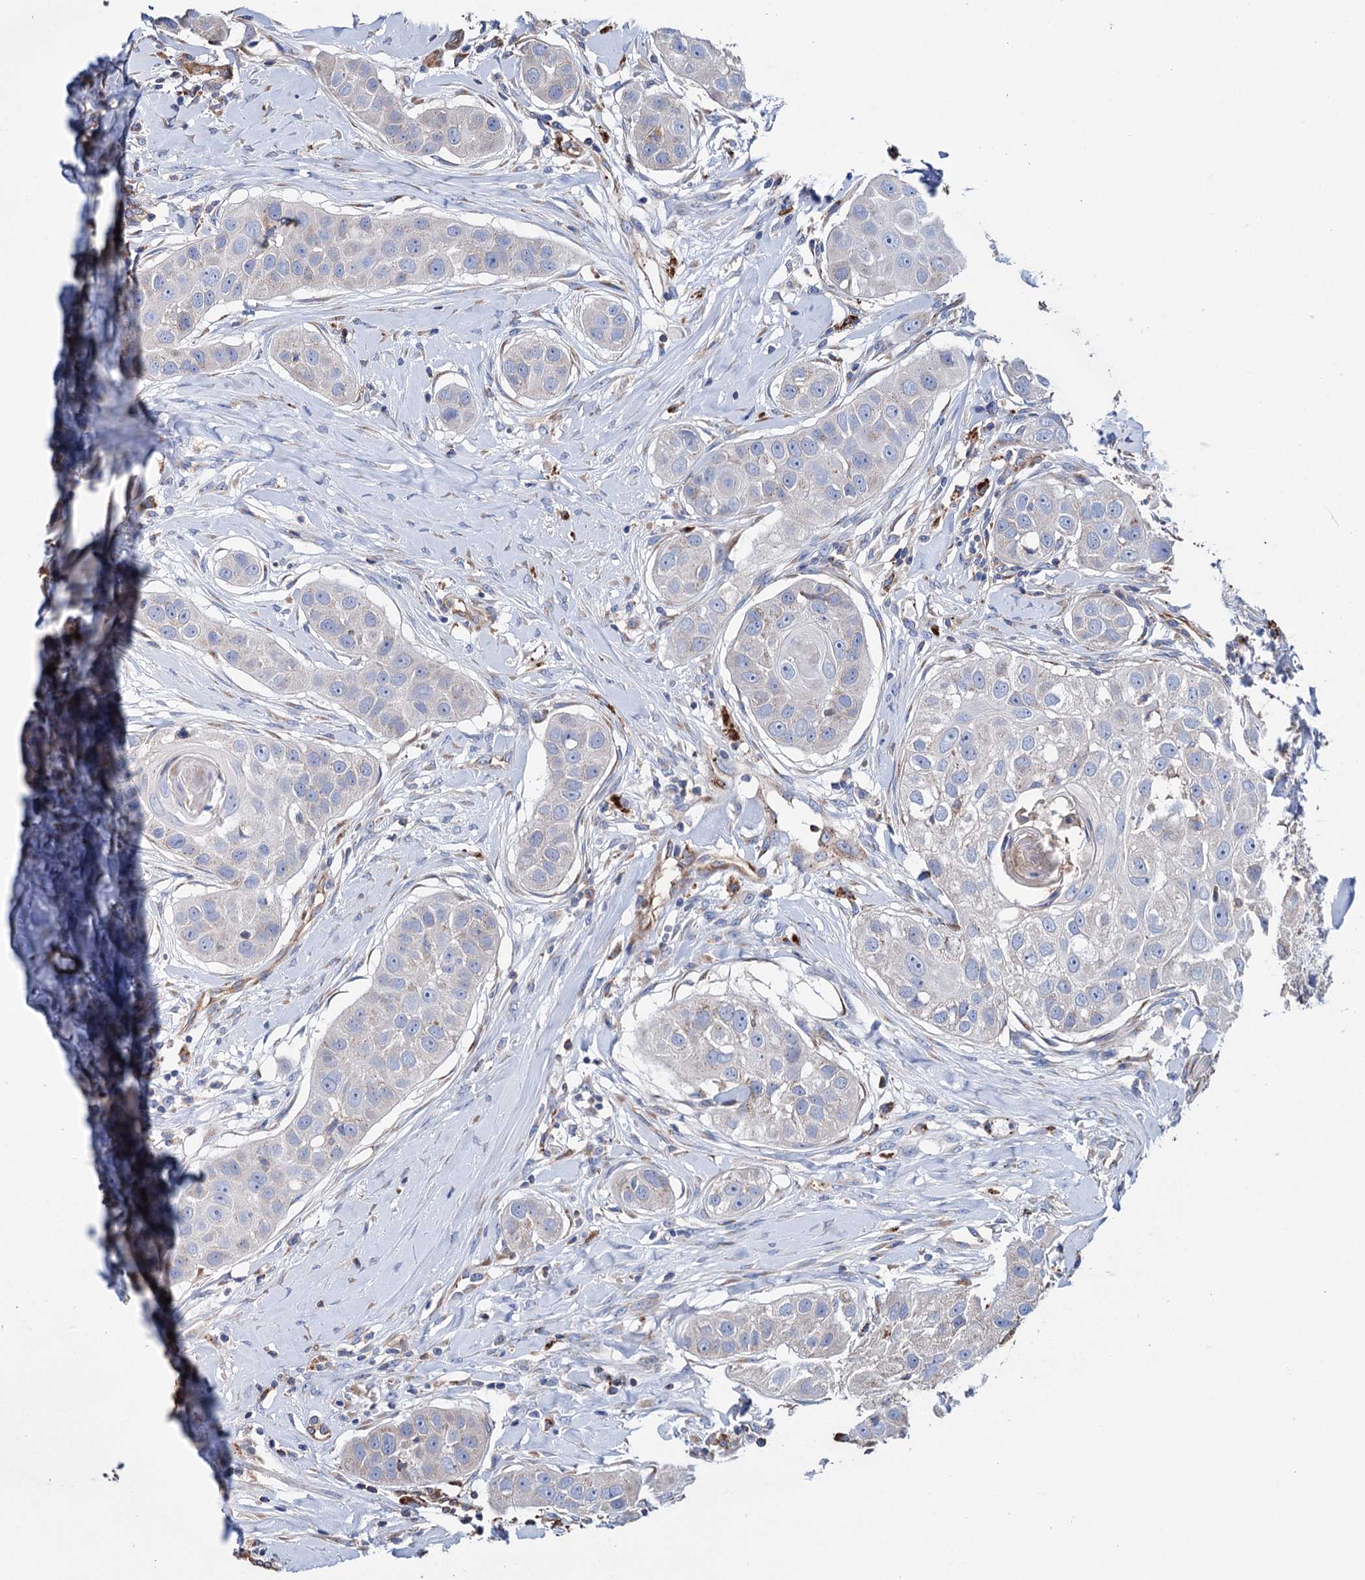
{"staining": {"intensity": "negative", "quantity": "none", "location": "none"}, "tissue": "head and neck cancer", "cell_type": "Tumor cells", "image_type": "cancer", "snomed": [{"axis": "morphology", "description": "Normal tissue, NOS"}, {"axis": "morphology", "description": "Squamous cell carcinoma, NOS"}, {"axis": "topography", "description": "Skeletal muscle"}, {"axis": "topography", "description": "Head-Neck"}], "caption": "Immunohistochemical staining of human squamous cell carcinoma (head and neck) demonstrates no significant positivity in tumor cells.", "gene": "SCPEP1", "patient": {"sex": "male", "age": 51}}